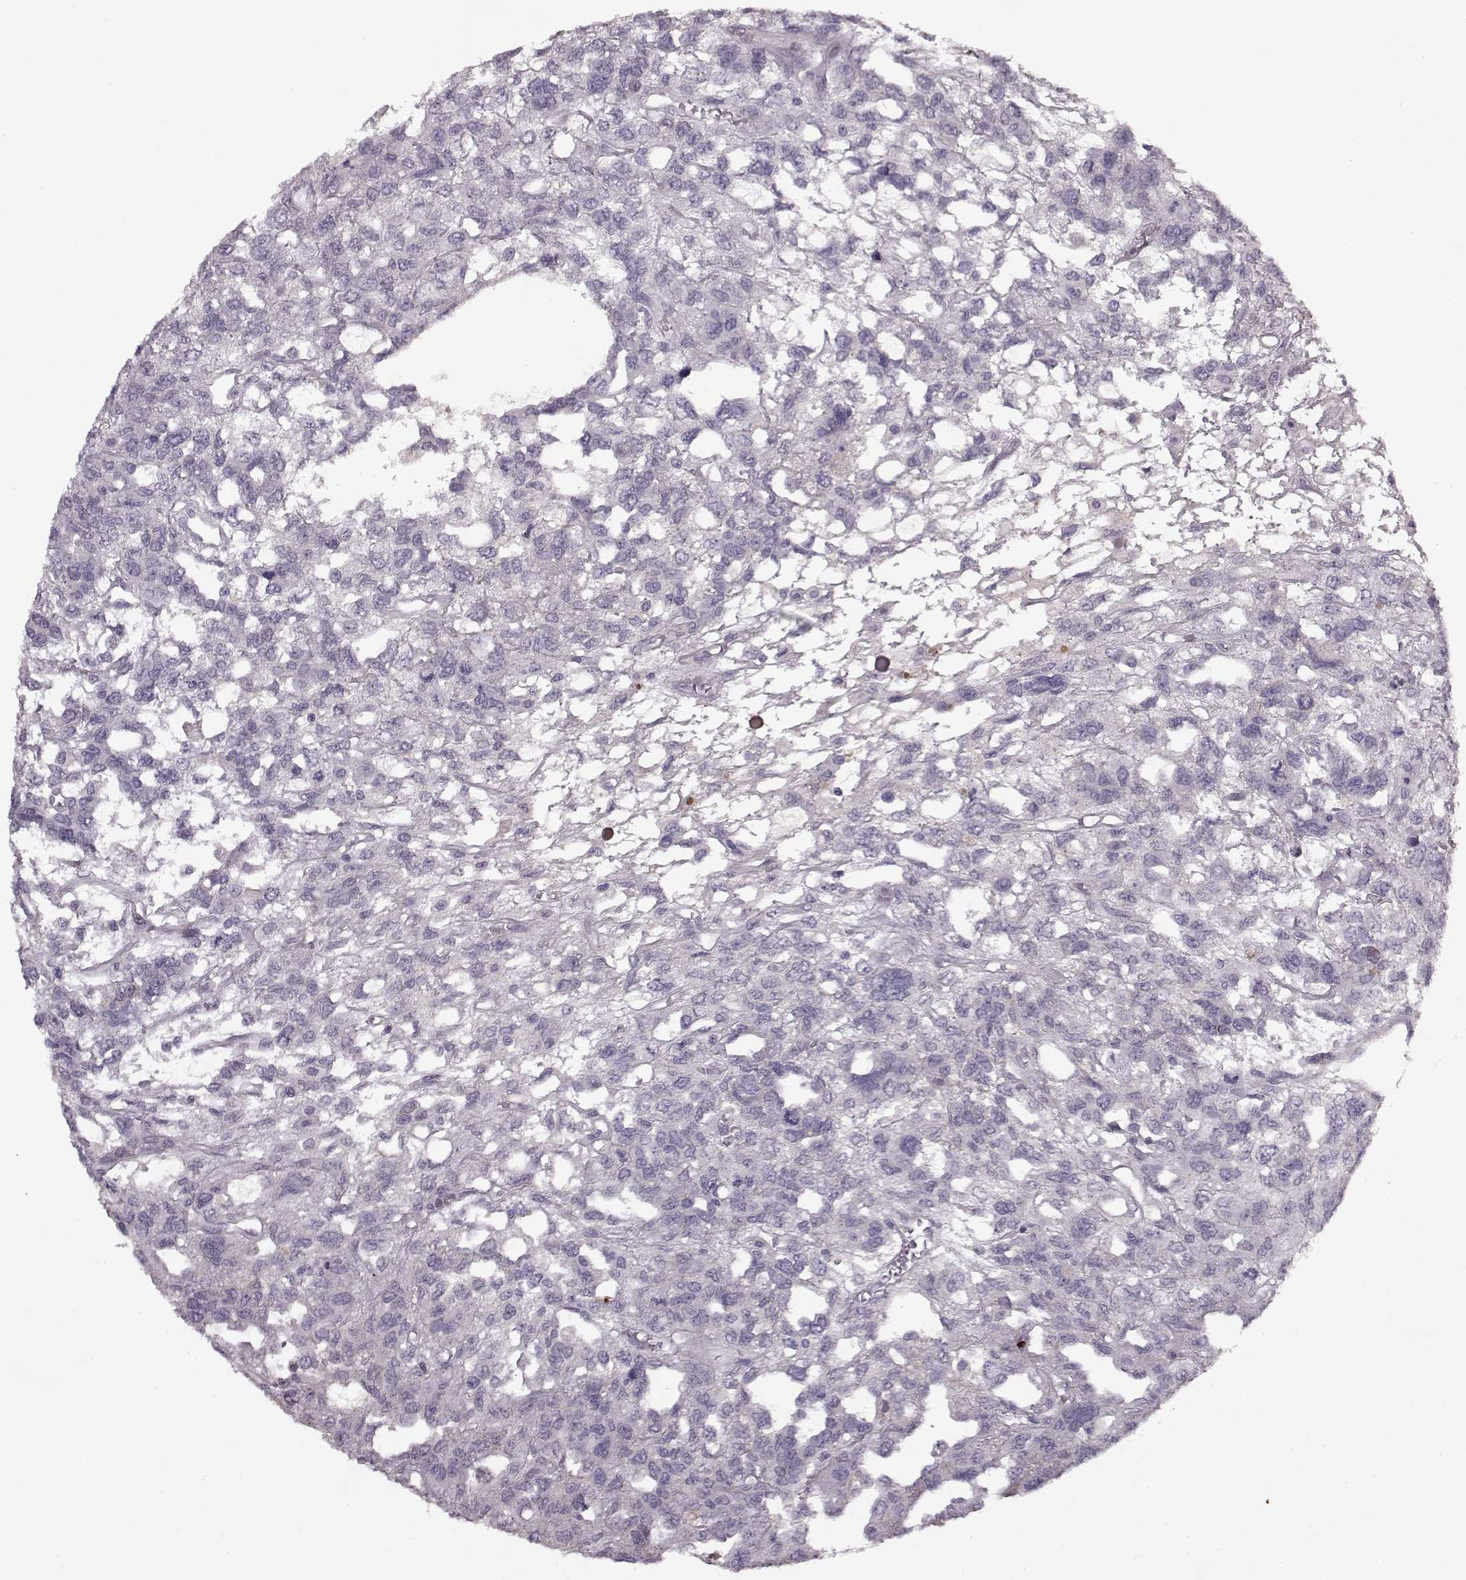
{"staining": {"intensity": "negative", "quantity": "none", "location": "none"}, "tissue": "testis cancer", "cell_type": "Tumor cells", "image_type": "cancer", "snomed": [{"axis": "morphology", "description": "Seminoma, NOS"}, {"axis": "topography", "description": "Testis"}], "caption": "Testis cancer (seminoma) stained for a protein using IHC exhibits no positivity tumor cells.", "gene": "KRT9", "patient": {"sex": "male", "age": 52}}